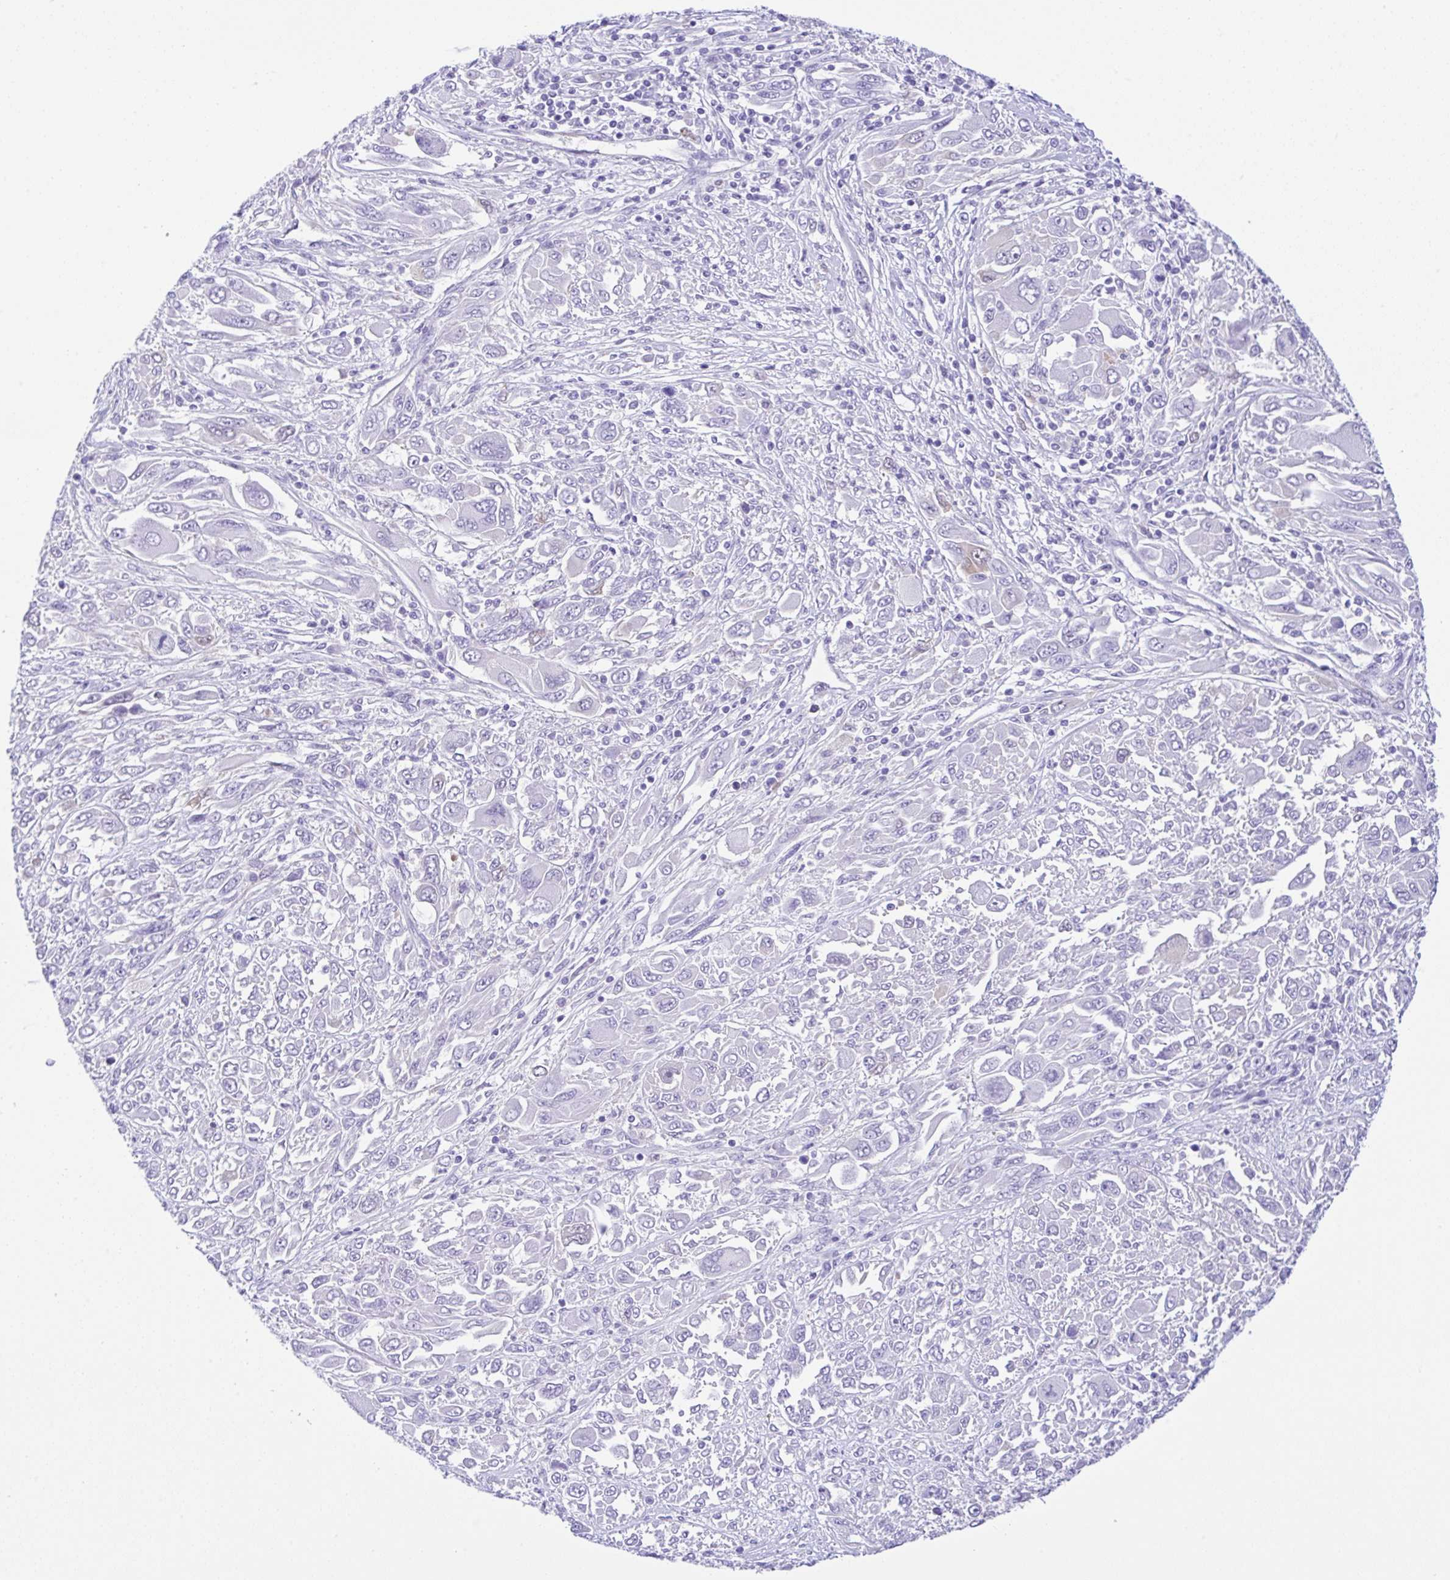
{"staining": {"intensity": "negative", "quantity": "none", "location": "none"}, "tissue": "melanoma", "cell_type": "Tumor cells", "image_type": "cancer", "snomed": [{"axis": "morphology", "description": "Malignant melanoma, NOS"}, {"axis": "topography", "description": "Skin"}], "caption": "IHC of human melanoma shows no staining in tumor cells.", "gene": "RRM2", "patient": {"sex": "female", "age": 91}}